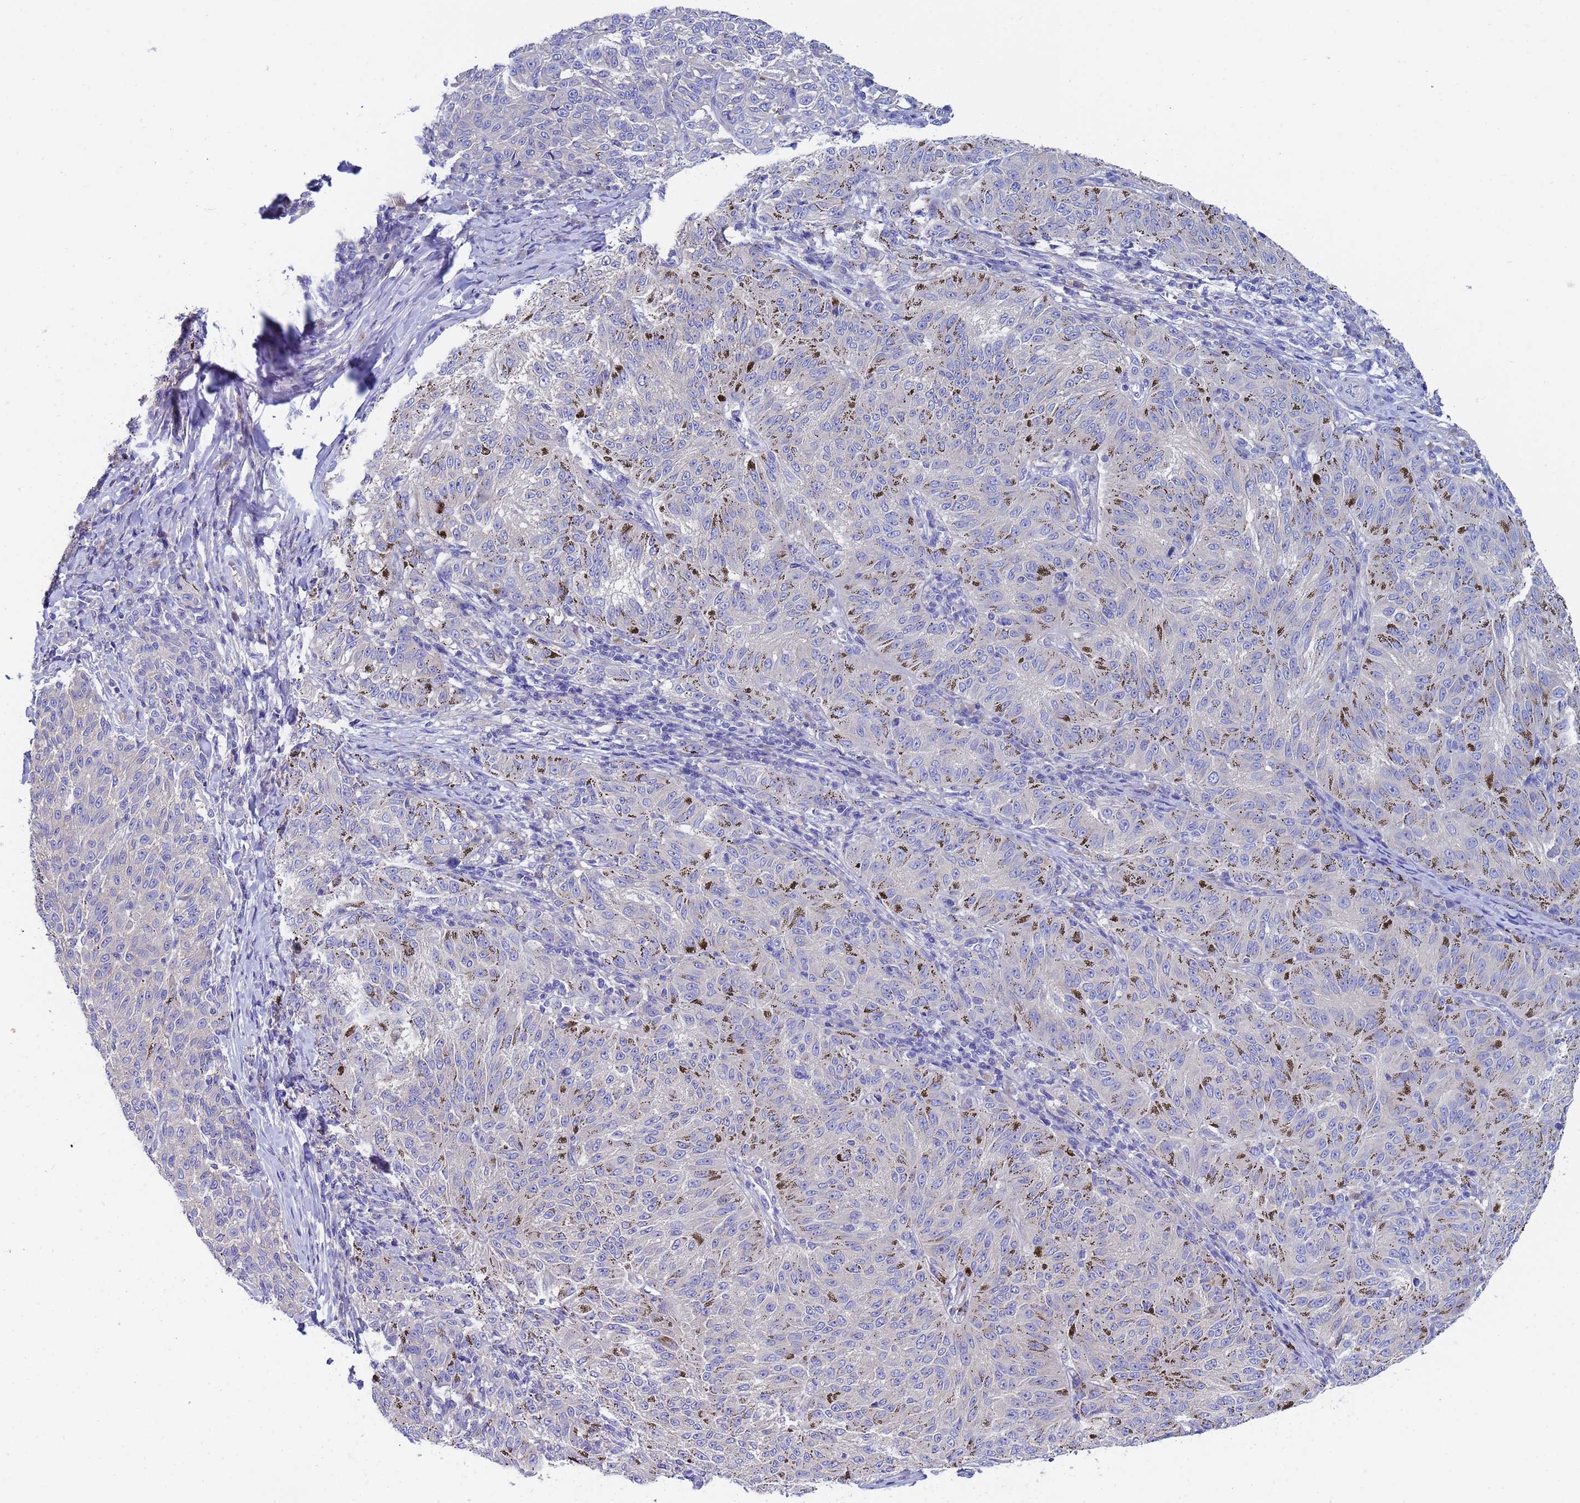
{"staining": {"intensity": "negative", "quantity": "none", "location": "none"}, "tissue": "melanoma", "cell_type": "Tumor cells", "image_type": "cancer", "snomed": [{"axis": "morphology", "description": "Malignant melanoma, NOS"}, {"axis": "topography", "description": "Skin"}], "caption": "IHC of malignant melanoma shows no expression in tumor cells.", "gene": "UBE2O", "patient": {"sex": "female", "age": 72}}